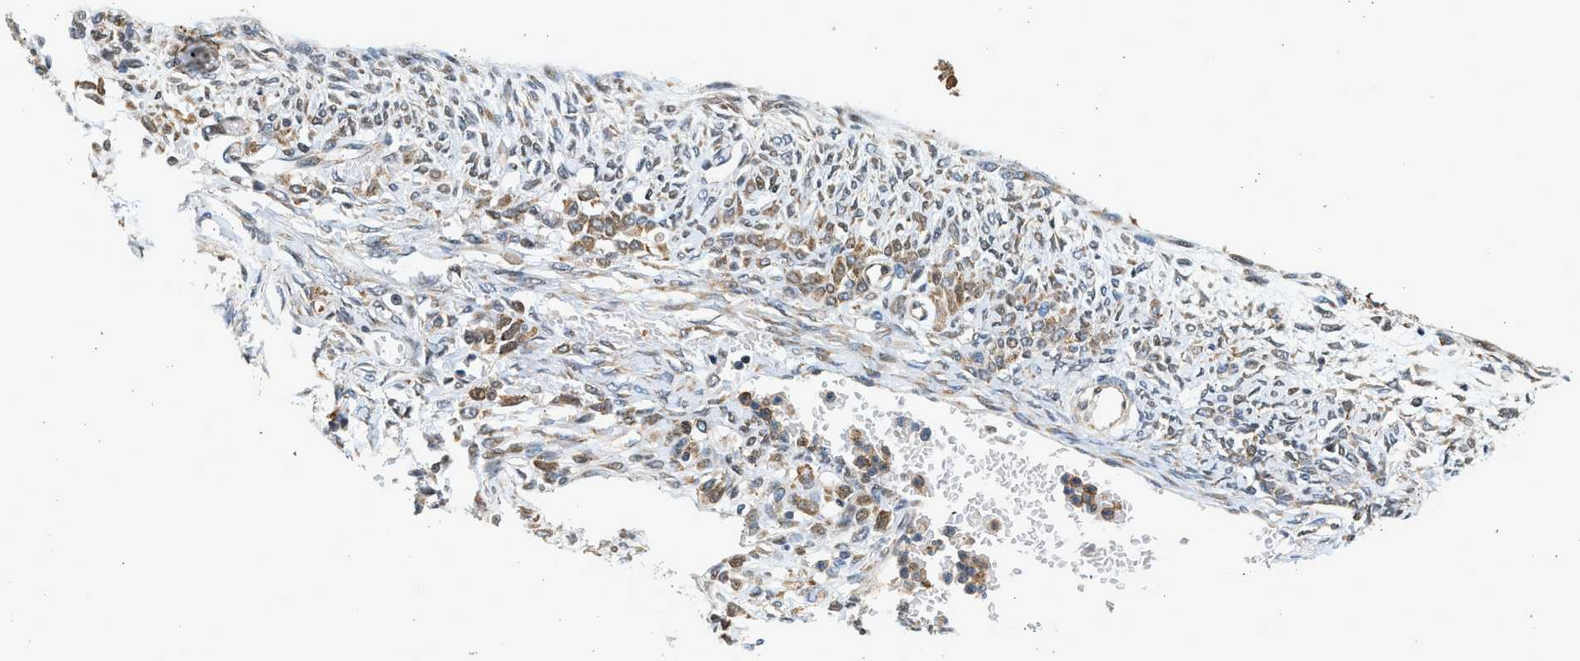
{"staining": {"intensity": "strong", "quantity": ">75%", "location": "cytoplasmic/membranous"}, "tissue": "ovarian cancer", "cell_type": "Tumor cells", "image_type": "cancer", "snomed": [{"axis": "morphology", "description": "Cystadenocarcinoma, mucinous, NOS"}, {"axis": "topography", "description": "Ovary"}], "caption": "Ovarian cancer (mucinous cystadenocarcinoma) was stained to show a protein in brown. There is high levels of strong cytoplasmic/membranous positivity in approximately >75% of tumor cells.", "gene": "NRSN2", "patient": {"sex": "female", "age": 73}}